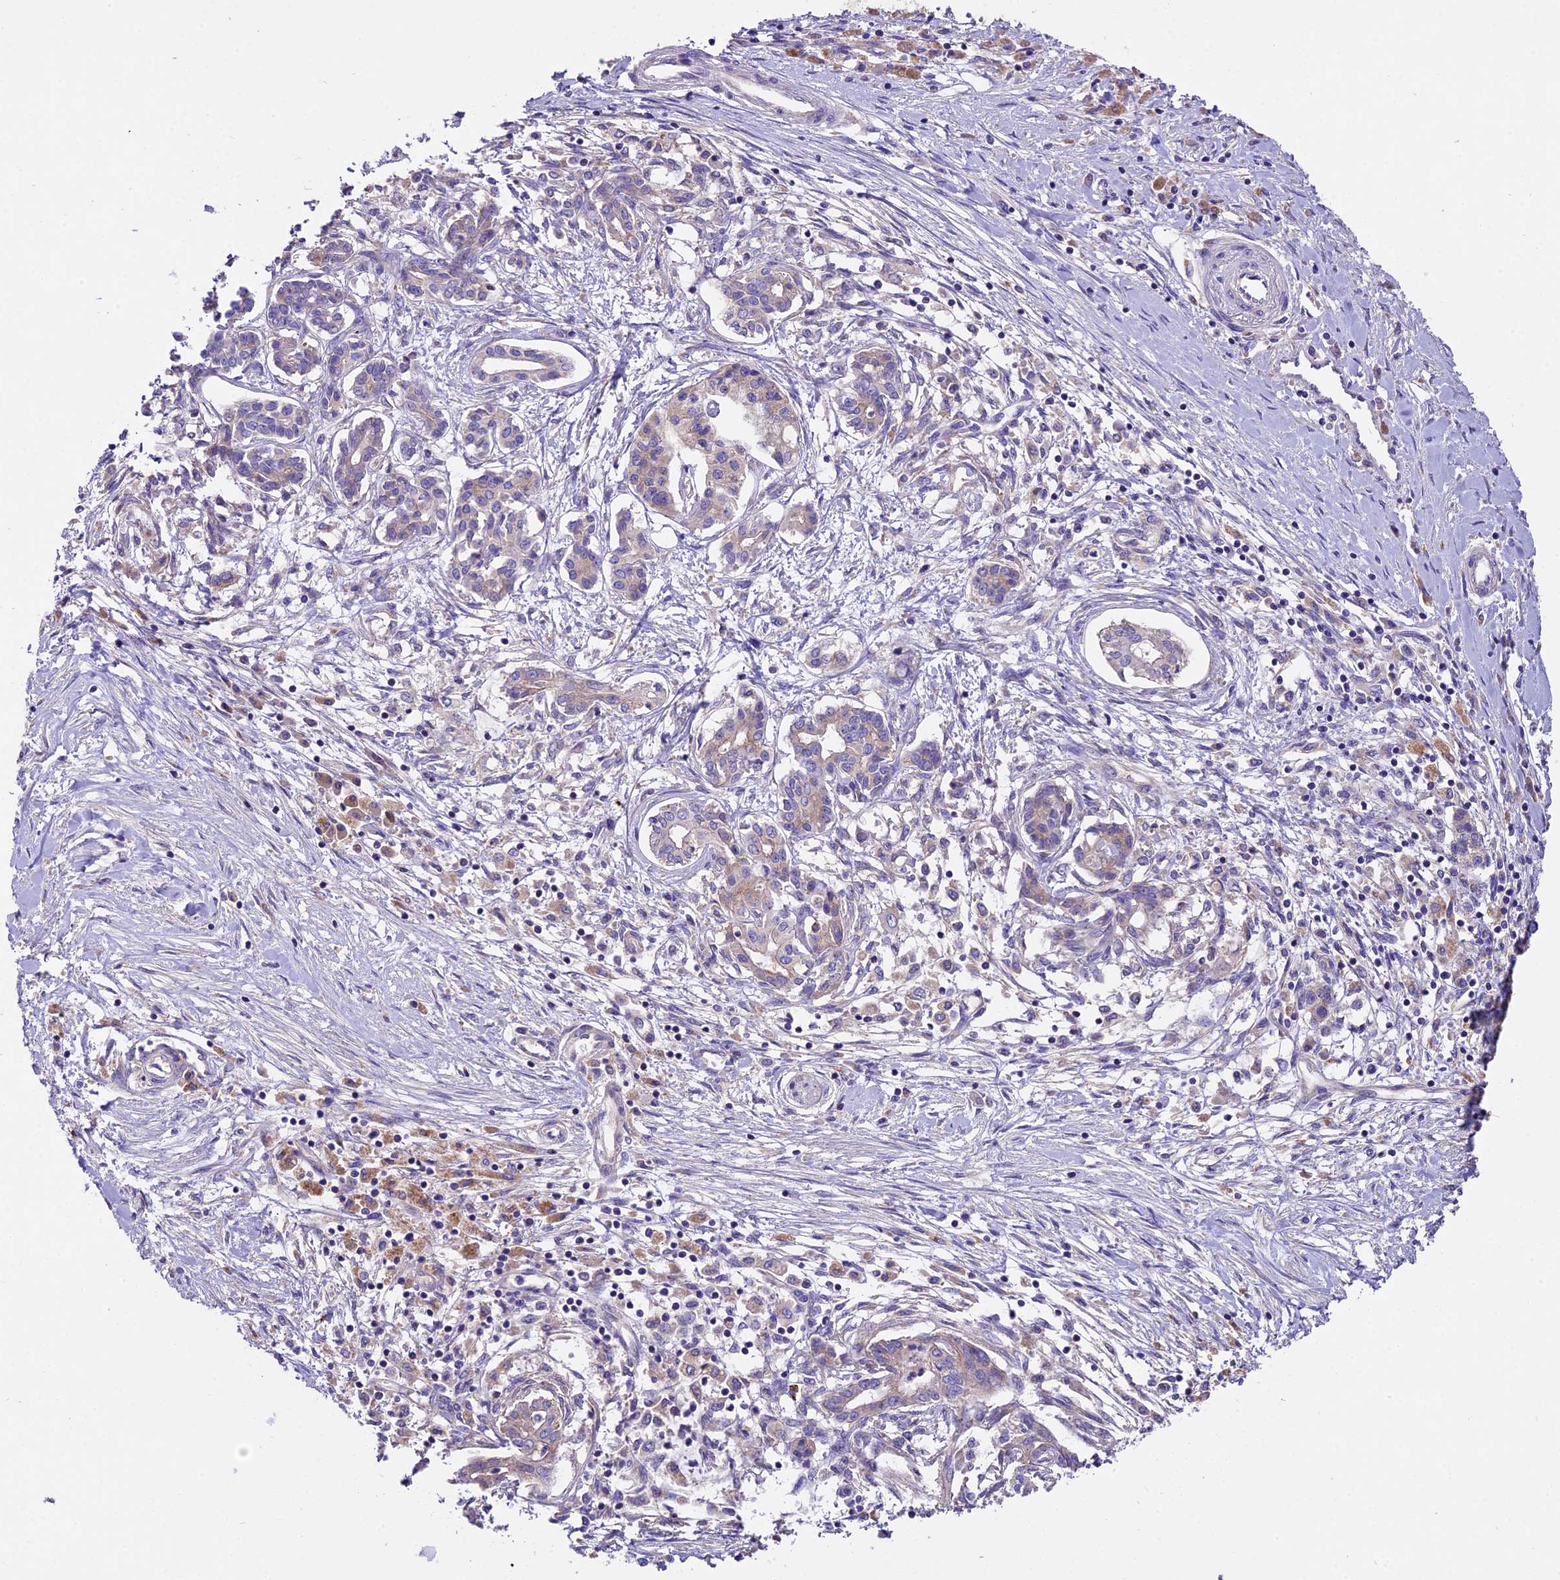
{"staining": {"intensity": "negative", "quantity": "none", "location": "none"}, "tissue": "pancreatic cancer", "cell_type": "Tumor cells", "image_type": "cancer", "snomed": [{"axis": "morphology", "description": "Adenocarcinoma, NOS"}, {"axis": "topography", "description": "Pancreas"}], "caption": "A histopathology image of human adenocarcinoma (pancreatic) is negative for staining in tumor cells.", "gene": "PEMT", "patient": {"sex": "female", "age": 50}}